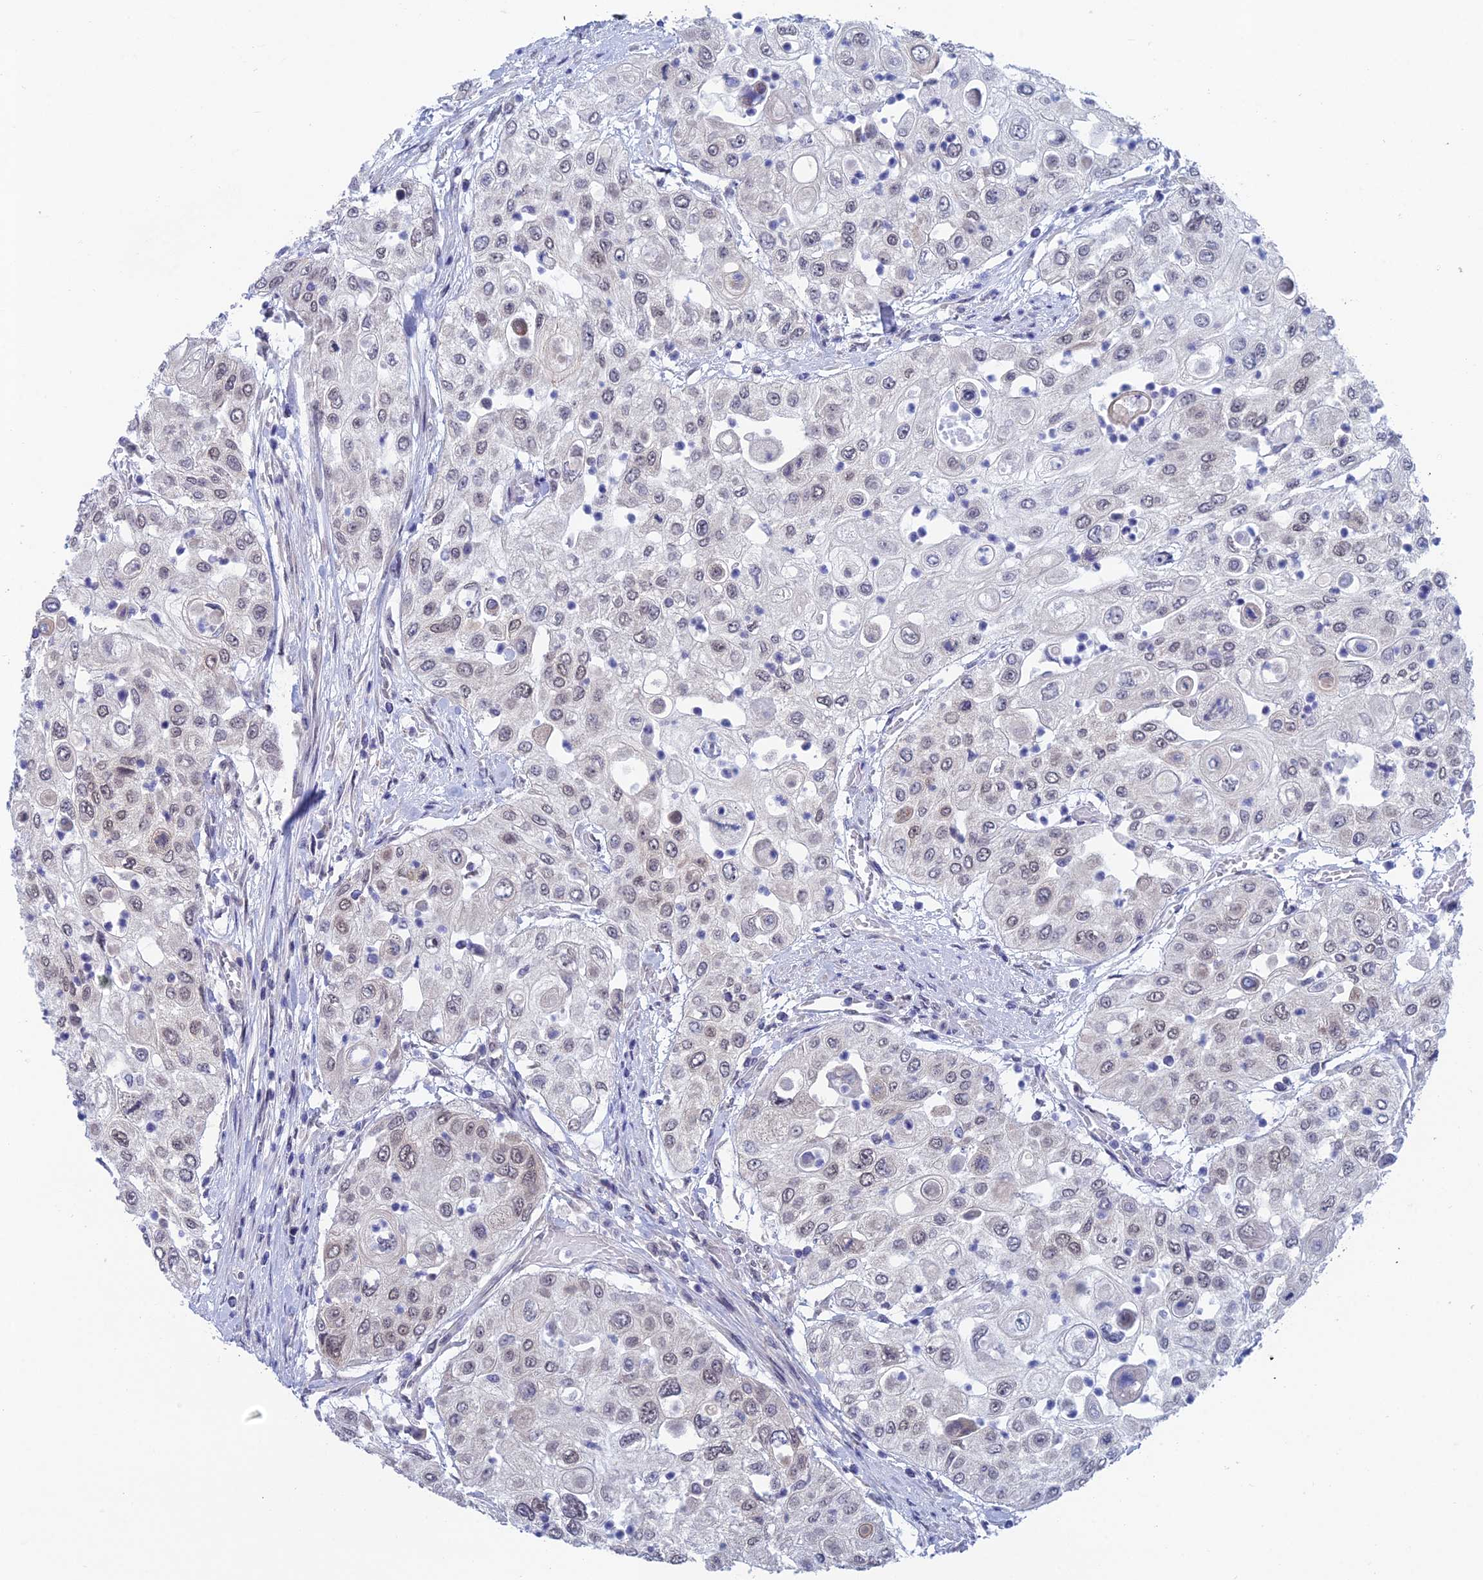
{"staining": {"intensity": "weak", "quantity": "25%-75%", "location": "nuclear"}, "tissue": "urothelial cancer", "cell_type": "Tumor cells", "image_type": "cancer", "snomed": [{"axis": "morphology", "description": "Urothelial carcinoma, High grade"}, {"axis": "topography", "description": "Urinary bladder"}], "caption": "The photomicrograph exhibits staining of urothelial cancer, revealing weak nuclear protein expression (brown color) within tumor cells.", "gene": "NABP2", "patient": {"sex": "female", "age": 79}}